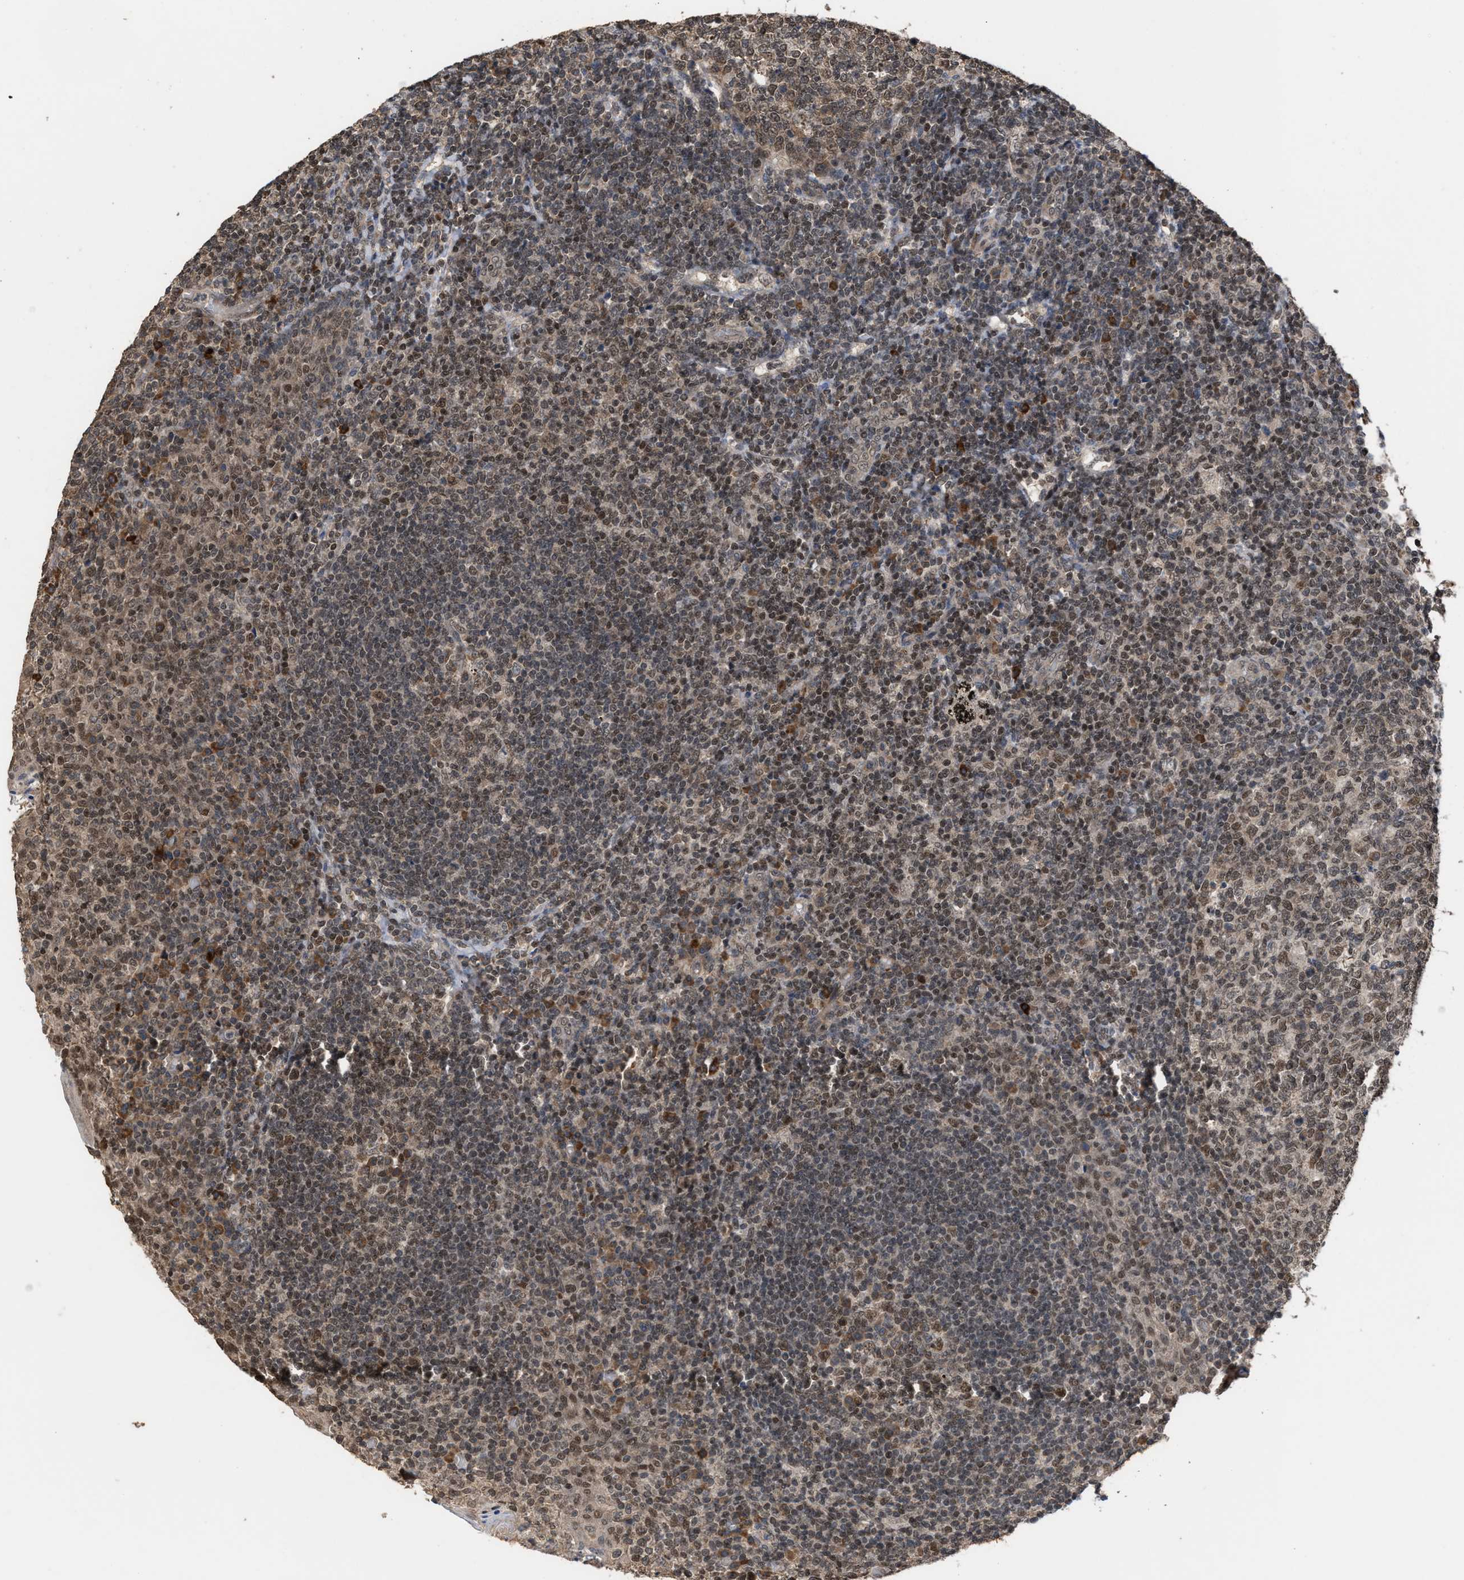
{"staining": {"intensity": "moderate", "quantity": ">75%", "location": "cytoplasmic/membranous,nuclear"}, "tissue": "tonsil", "cell_type": "Germinal center cells", "image_type": "normal", "snomed": [{"axis": "morphology", "description": "Normal tissue, NOS"}, {"axis": "topography", "description": "Tonsil"}], "caption": "Approximately >75% of germinal center cells in unremarkable tonsil demonstrate moderate cytoplasmic/membranous,nuclear protein positivity as visualized by brown immunohistochemical staining.", "gene": "C9orf78", "patient": {"sex": "female", "age": 19}}